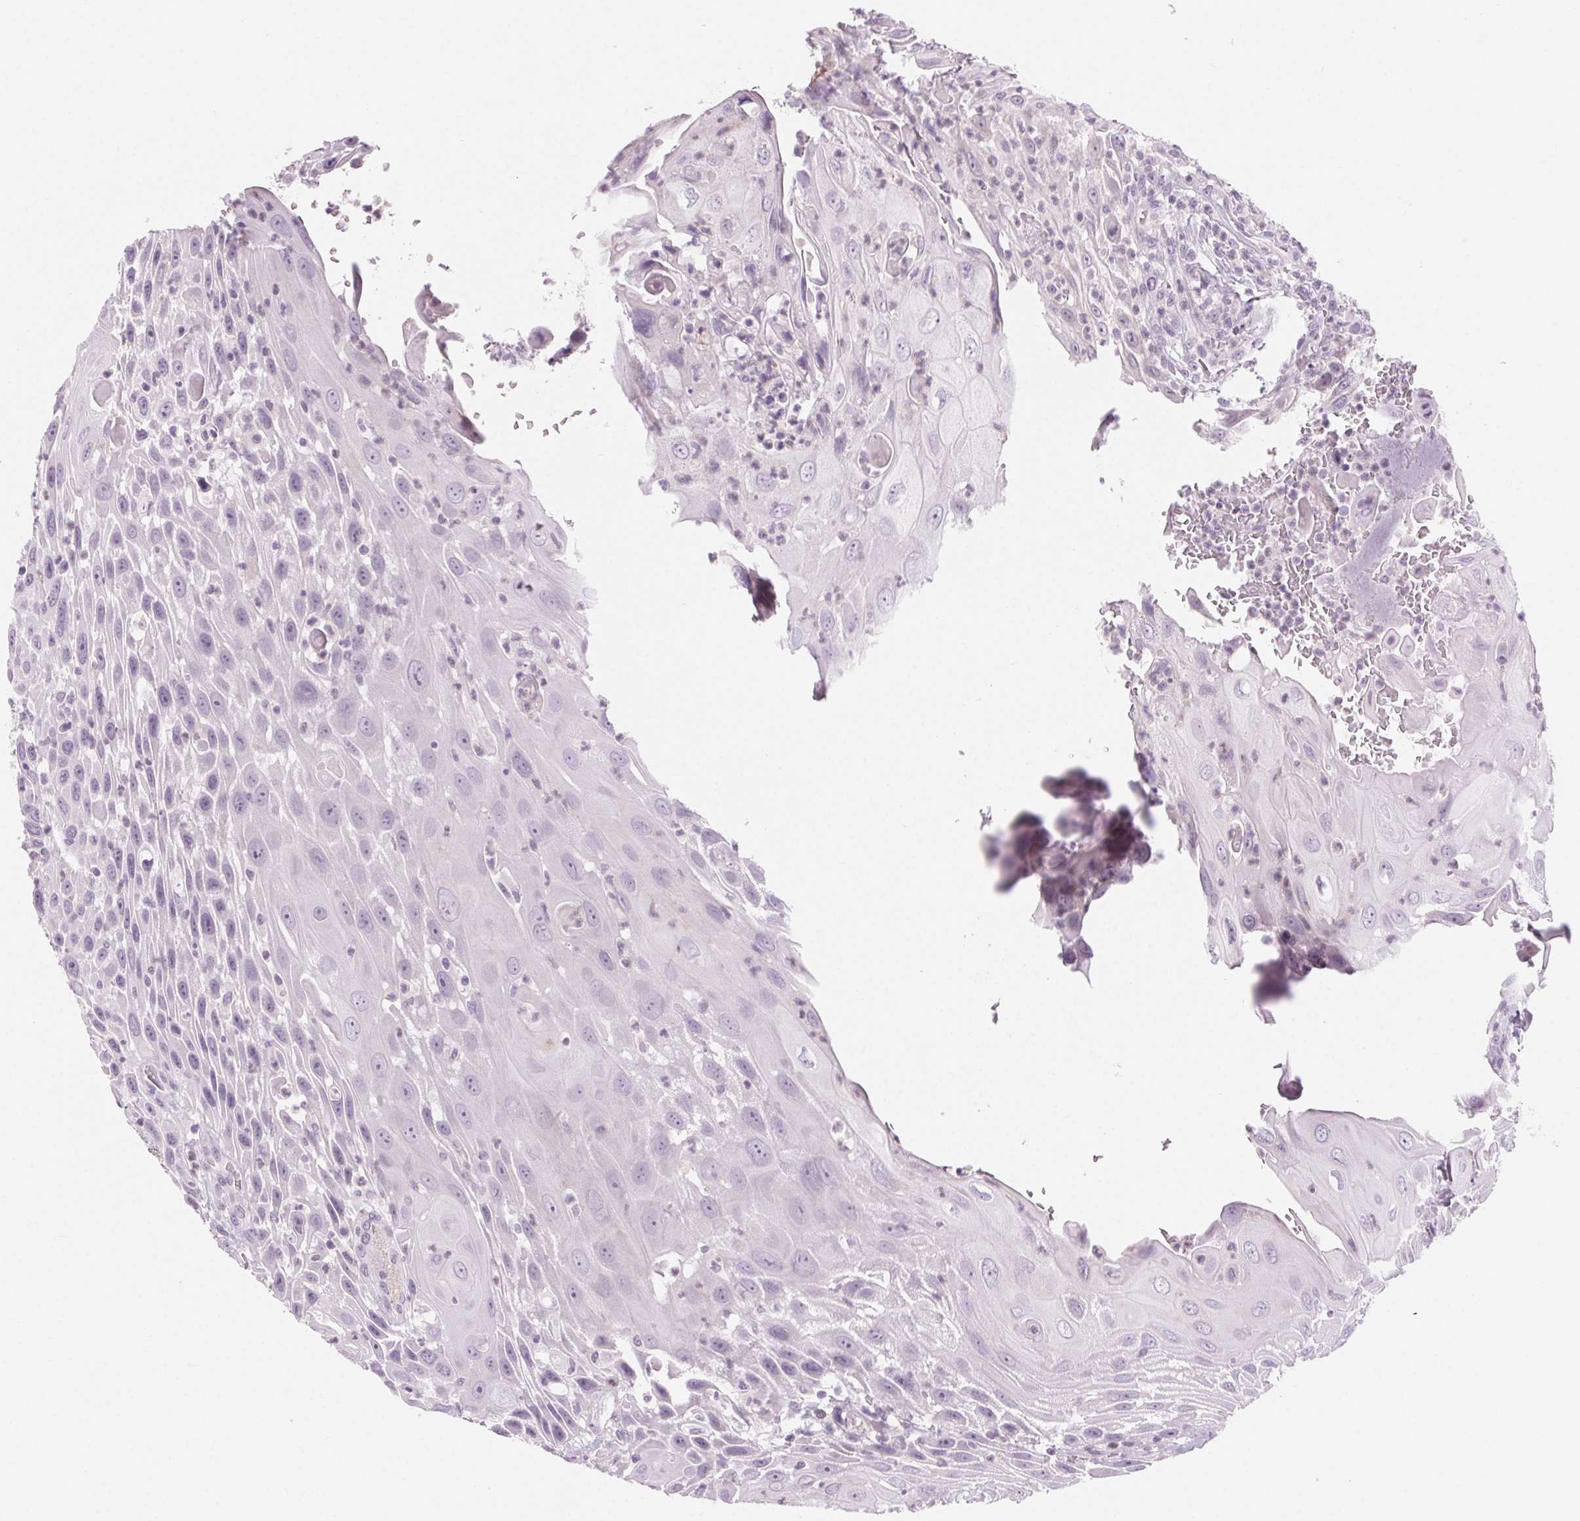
{"staining": {"intensity": "negative", "quantity": "none", "location": "none"}, "tissue": "head and neck cancer", "cell_type": "Tumor cells", "image_type": "cancer", "snomed": [{"axis": "morphology", "description": "Squamous cell carcinoma, NOS"}, {"axis": "topography", "description": "Head-Neck"}], "caption": "High magnification brightfield microscopy of head and neck cancer (squamous cell carcinoma) stained with DAB (3,3'-diaminobenzidine) (brown) and counterstained with hematoxylin (blue): tumor cells show no significant expression.", "gene": "SLC6A19", "patient": {"sex": "male", "age": 69}}